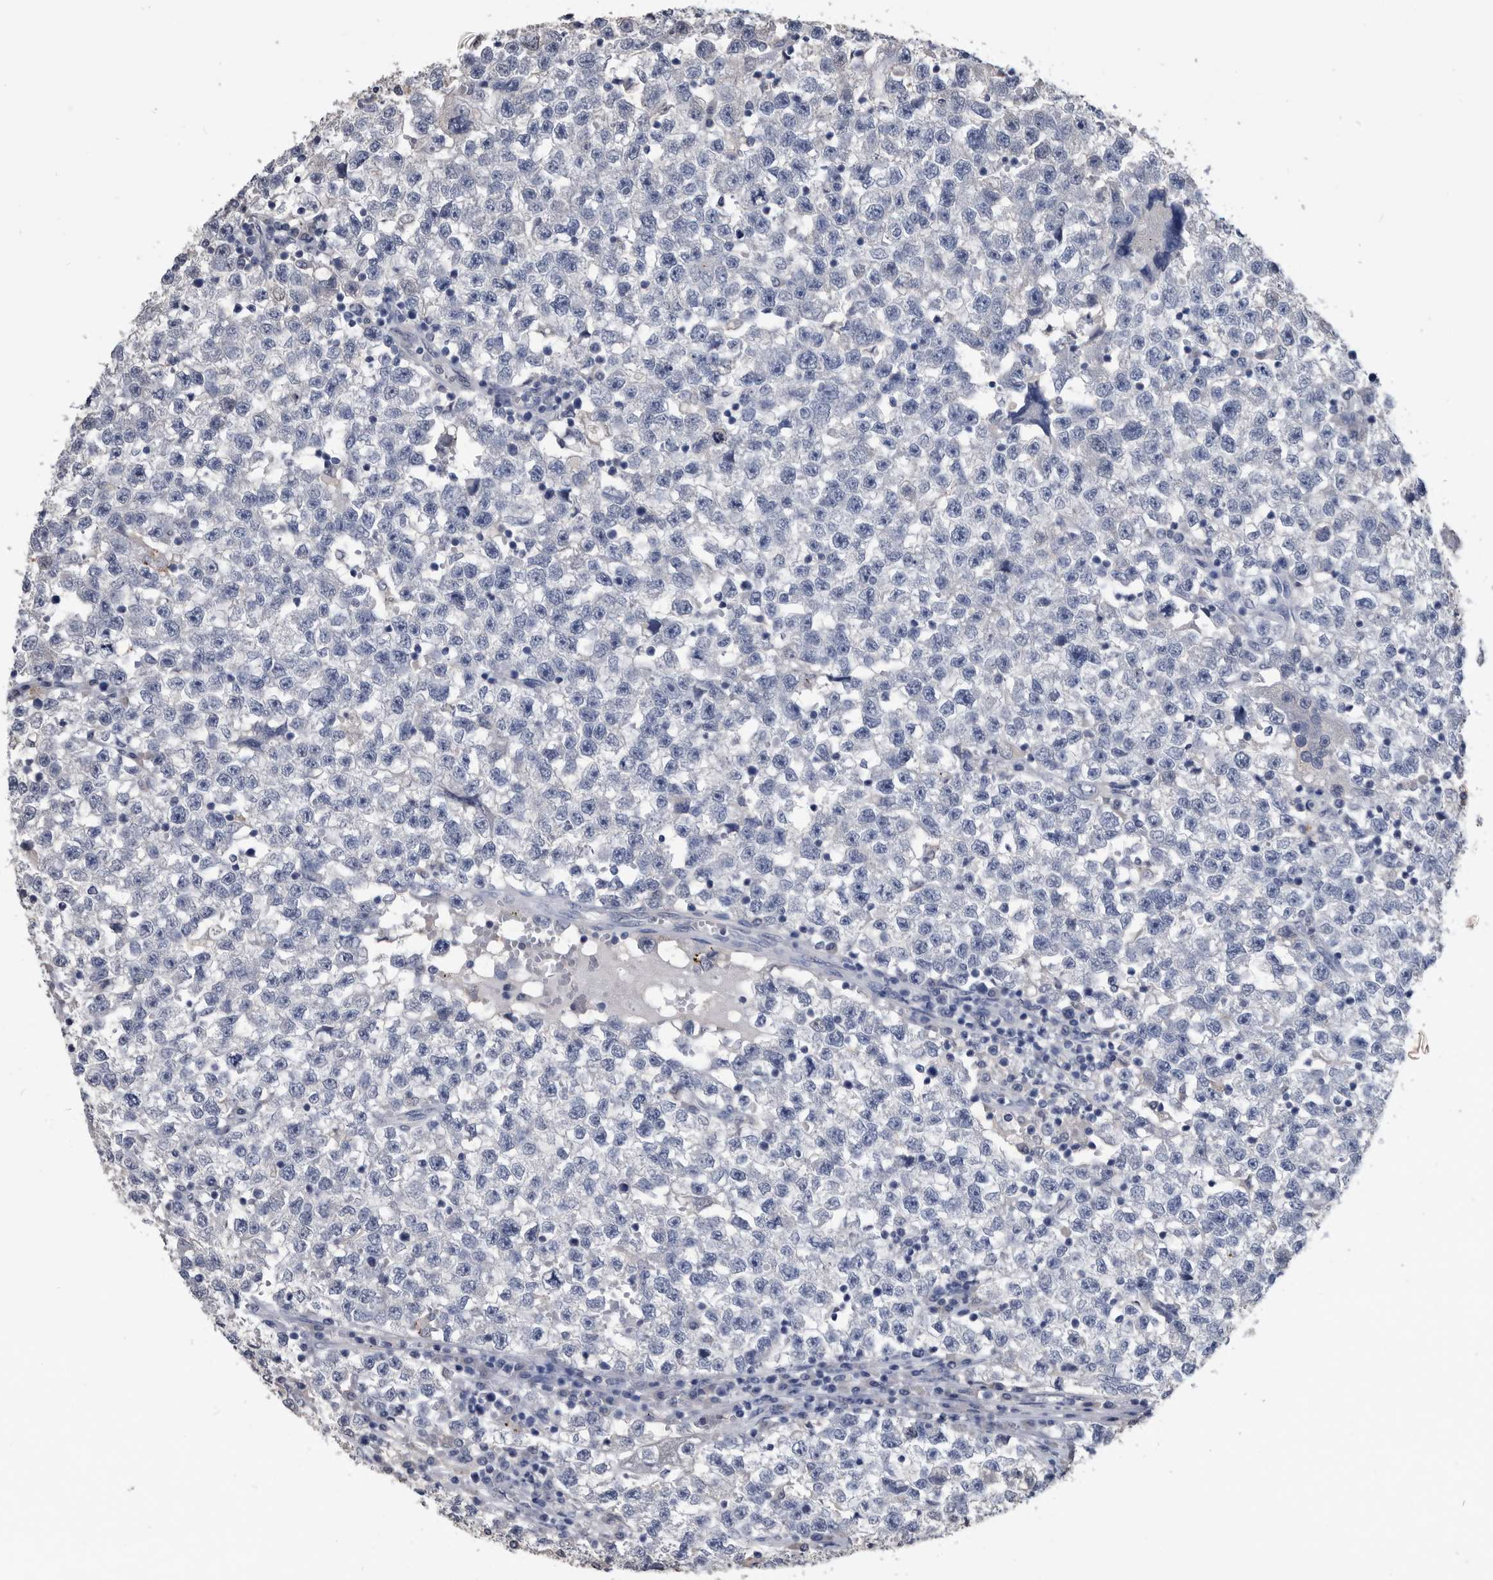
{"staining": {"intensity": "negative", "quantity": "none", "location": "none"}, "tissue": "testis cancer", "cell_type": "Tumor cells", "image_type": "cancer", "snomed": [{"axis": "morphology", "description": "Seminoma, NOS"}, {"axis": "topography", "description": "Testis"}], "caption": "Tumor cells show no significant staining in testis cancer (seminoma).", "gene": "PDXK", "patient": {"sex": "male", "age": 22}}